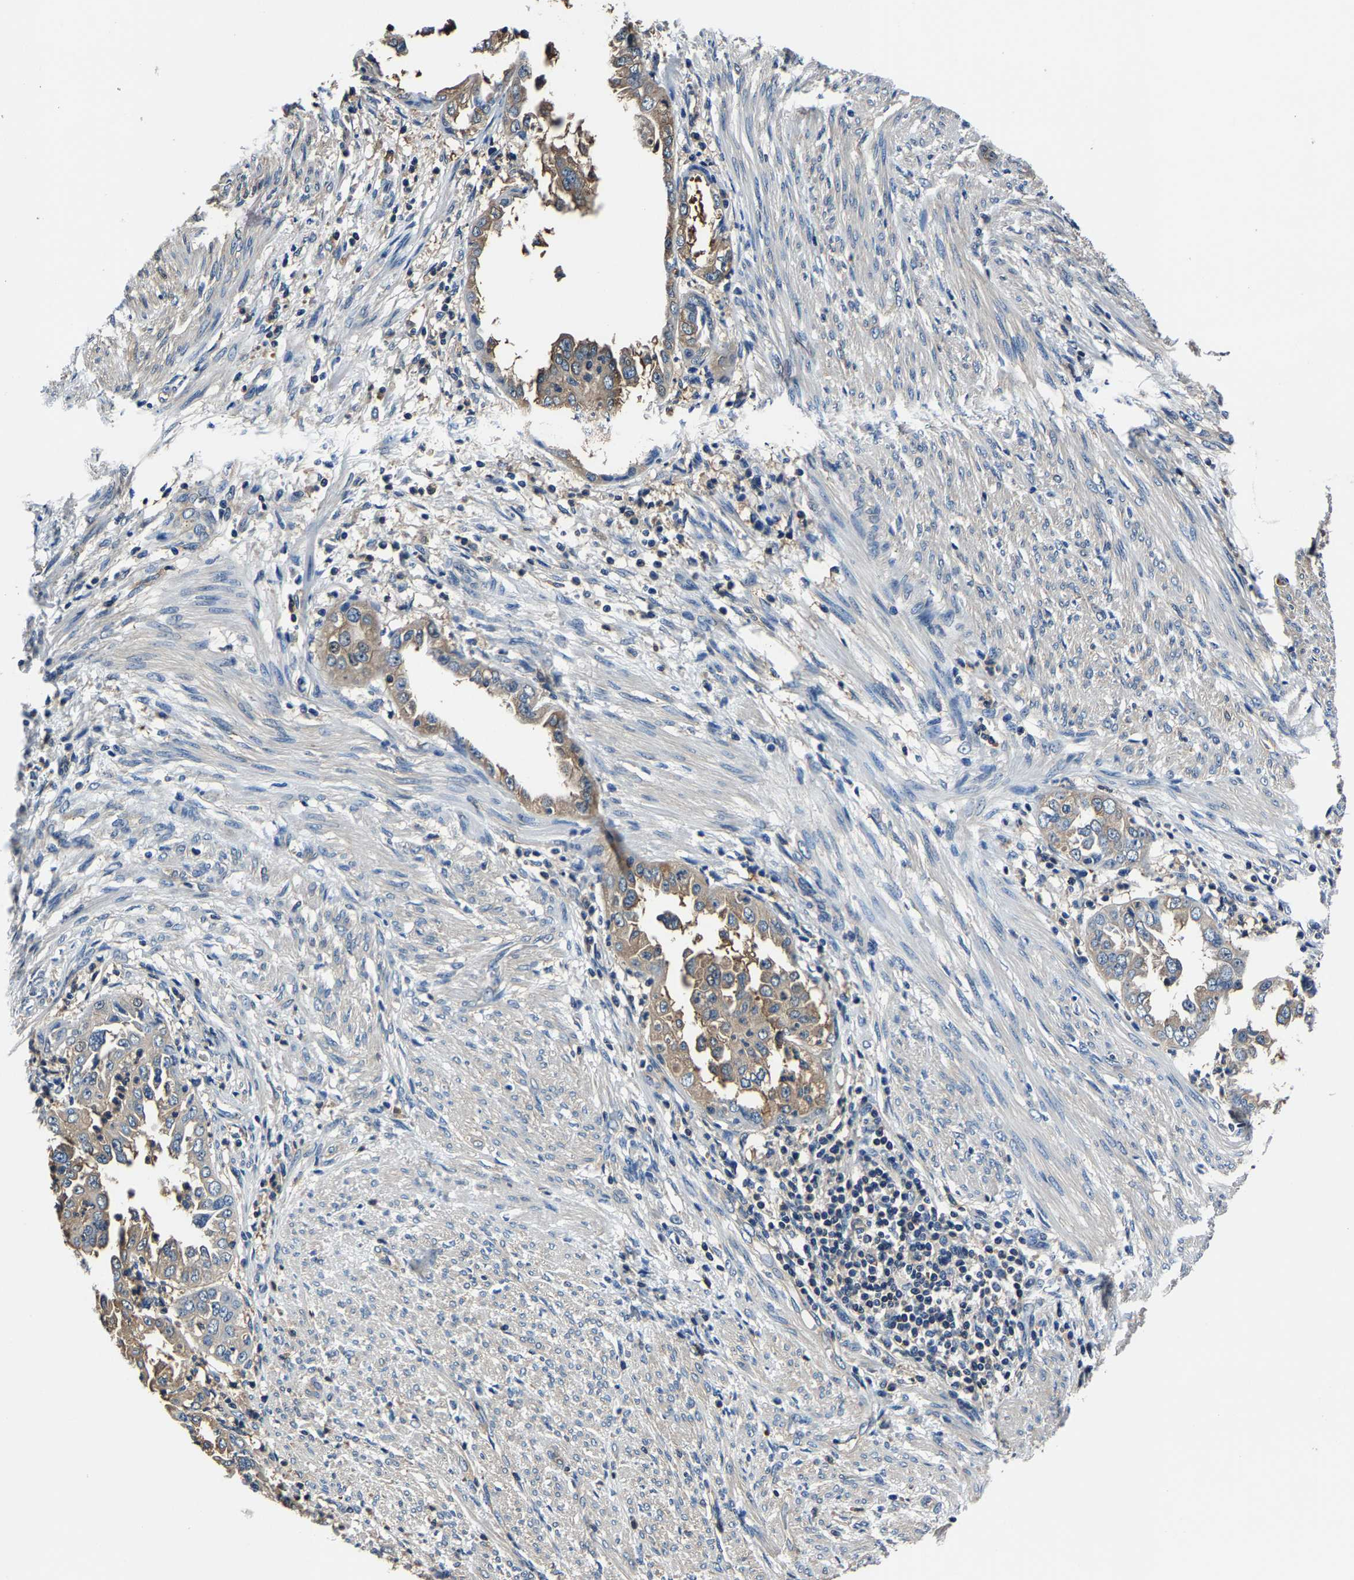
{"staining": {"intensity": "weak", "quantity": ">75%", "location": "cytoplasmic/membranous"}, "tissue": "endometrial cancer", "cell_type": "Tumor cells", "image_type": "cancer", "snomed": [{"axis": "morphology", "description": "Adenocarcinoma, NOS"}, {"axis": "topography", "description": "Endometrium"}], "caption": "This is a photomicrograph of immunohistochemistry (IHC) staining of endometrial adenocarcinoma, which shows weak staining in the cytoplasmic/membranous of tumor cells.", "gene": "ALDOB", "patient": {"sex": "female", "age": 85}}